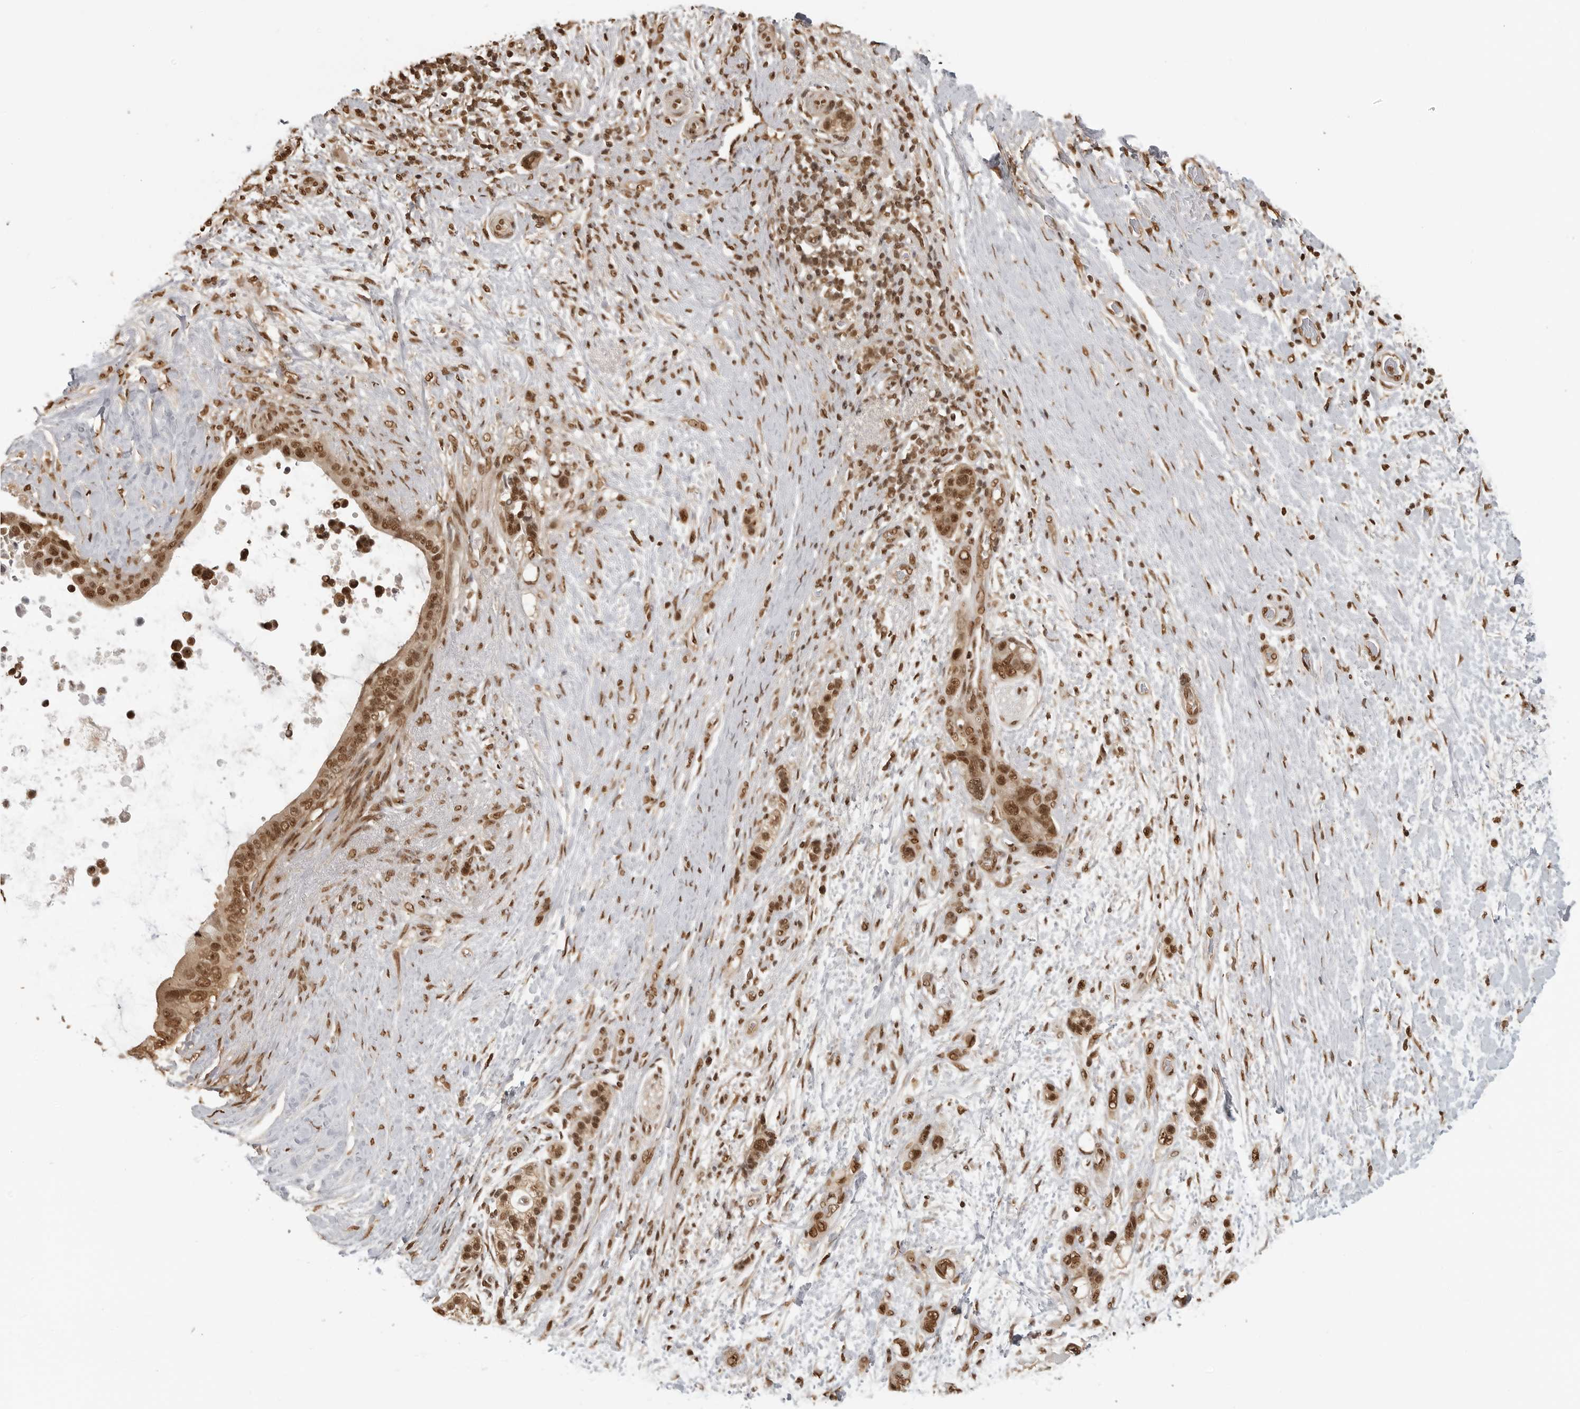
{"staining": {"intensity": "moderate", "quantity": ">75%", "location": "nuclear"}, "tissue": "pancreatic cancer", "cell_type": "Tumor cells", "image_type": "cancer", "snomed": [{"axis": "morphology", "description": "Adenocarcinoma, NOS"}, {"axis": "topography", "description": "Pancreas"}], "caption": "Immunohistochemical staining of pancreatic cancer (adenocarcinoma) shows moderate nuclear protein expression in about >75% of tumor cells. The staining was performed using DAB (3,3'-diaminobenzidine) to visualize the protein expression in brown, while the nuclei were stained in blue with hematoxylin (Magnification: 20x).", "gene": "CLOCK", "patient": {"sex": "female", "age": 72}}